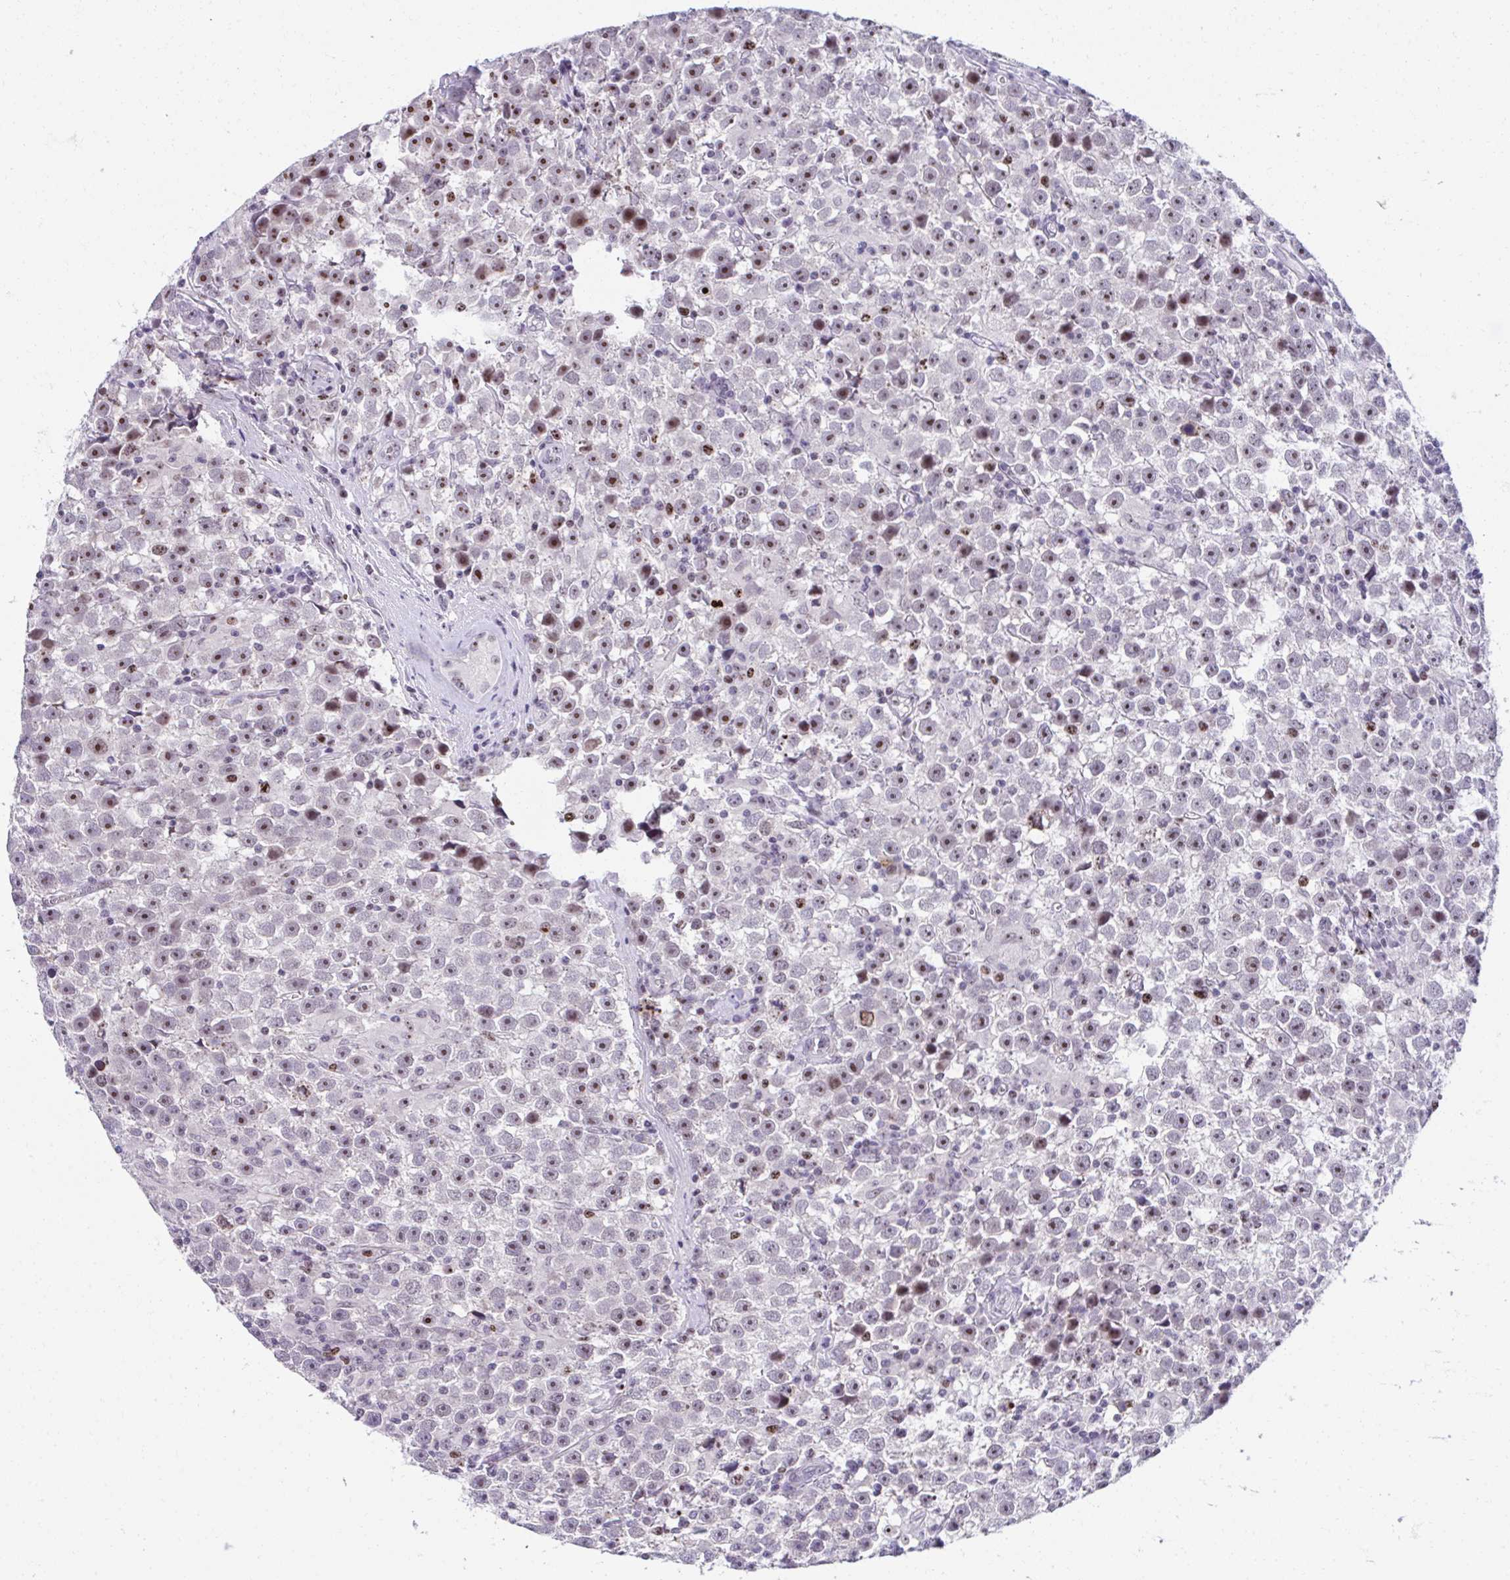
{"staining": {"intensity": "strong", "quantity": "<25%", "location": "nuclear"}, "tissue": "testis cancer", "cell_type": "Tumor cells", "image_type": "cancer", "snomed": [{"axis": "morphology", "description": "Seminoma, NOS"}, {"axis": "topography", "description": "Testis"}], "caption": "A high-resolution micrograph shows immunohistochemistry (IHC) staining of testis seminoma, which exhibits strong nuclear expression in approximately <25% of tumor cells.", "gene": "CEP72", "patient": {"sex": "male", "age": 31}}